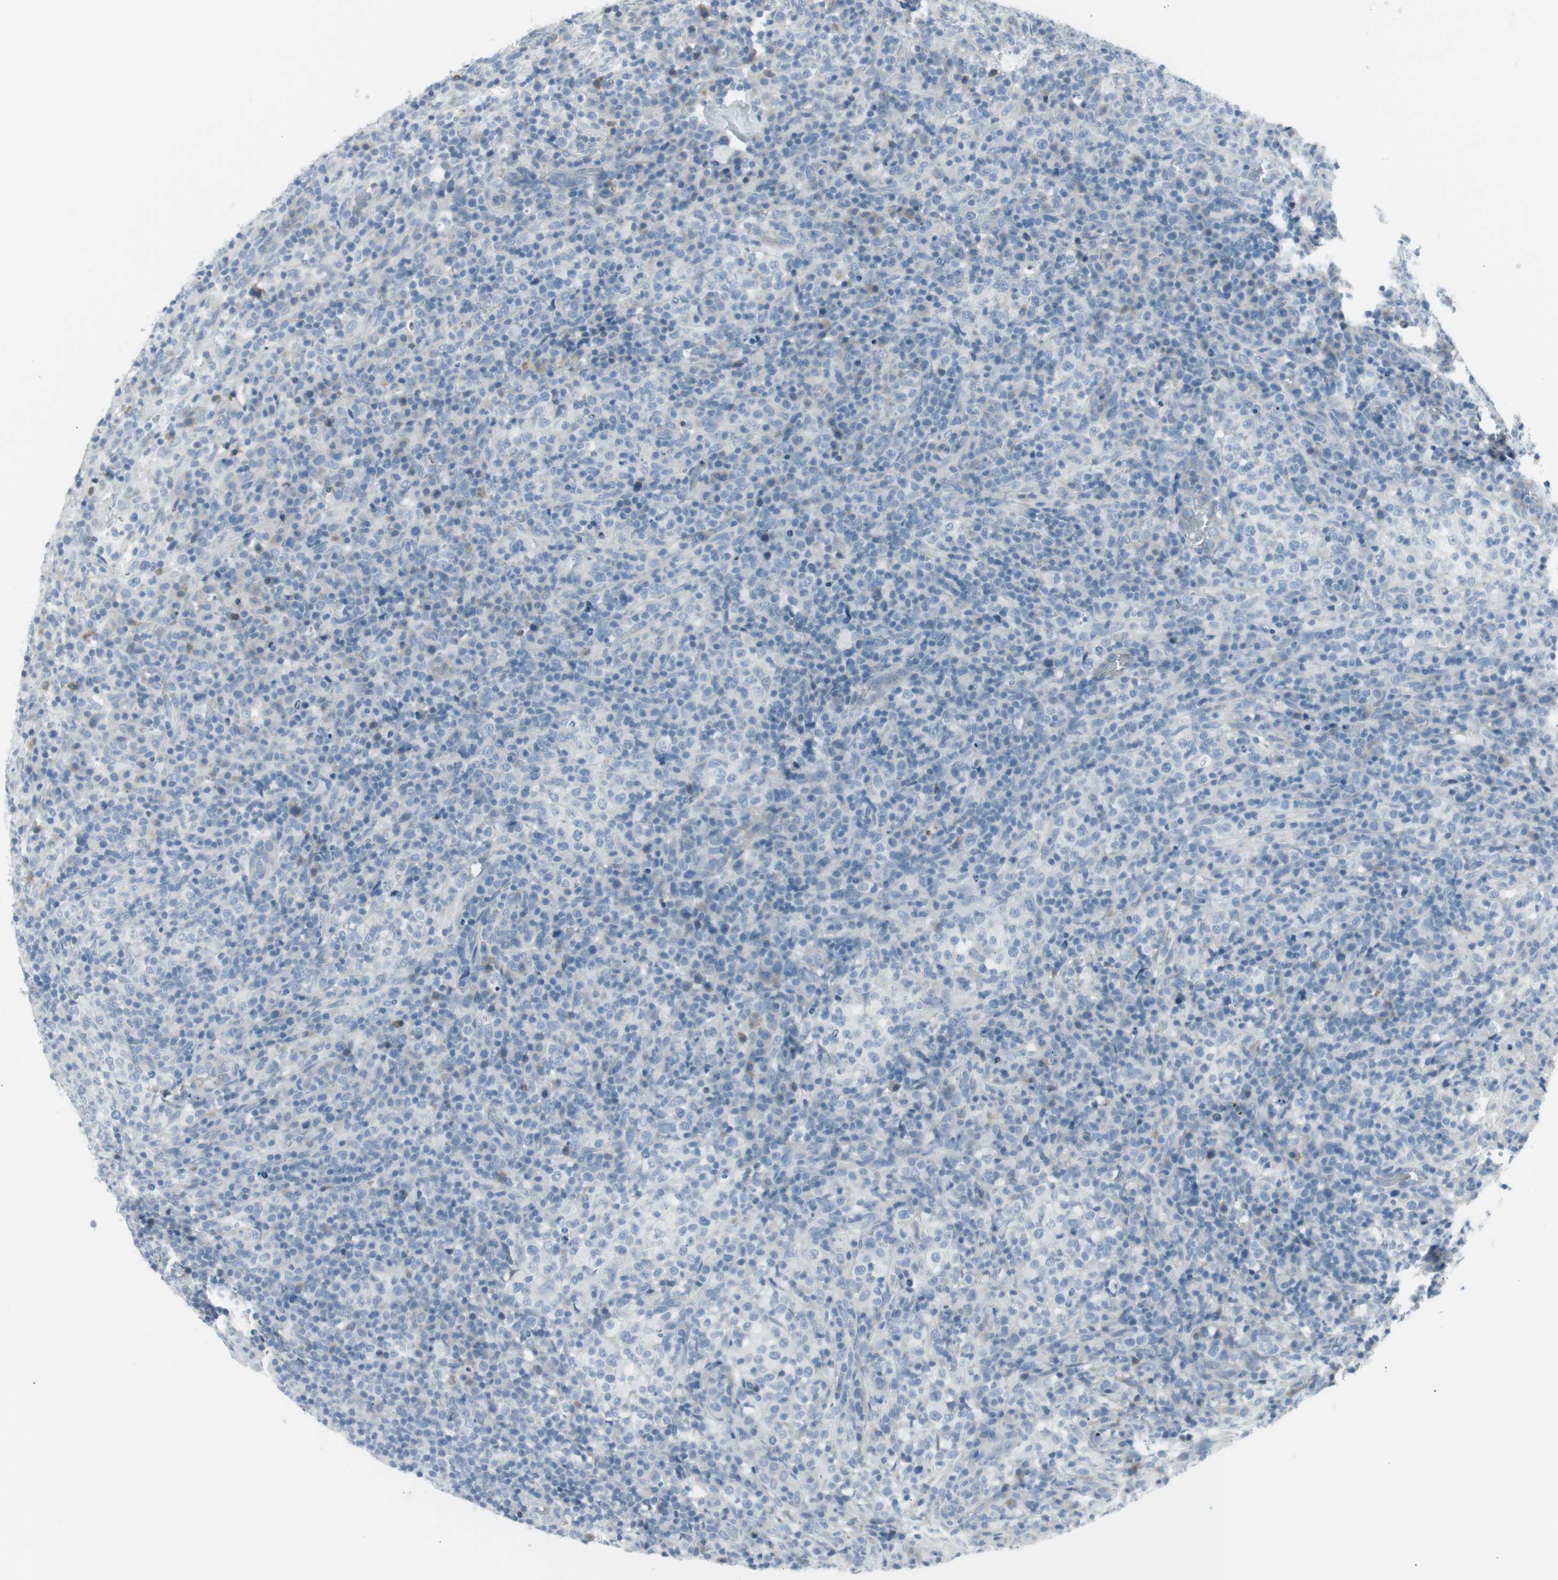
{"staining": {"intensity": "negative", "quantity": "none", "location": "none"}, "tissue": "lymphoma", "cell_type": "Tumor cells", "image_type": "cancer", "snomed": [{"axis": "morphology", "description": "Malignant lymphoma, non-Hodgkin's type, High grade"}, {"axis": "topography", "description": "Lymph node"}], "caption": "This is an immunohistochemistry (IHC) photomicrograph of high-grade malignant lymphoma, non-Hodgkin's type. There is no staining in tumor cells.", "gene": "AGR2", "patient": {"sex": "female", "age": 76}}